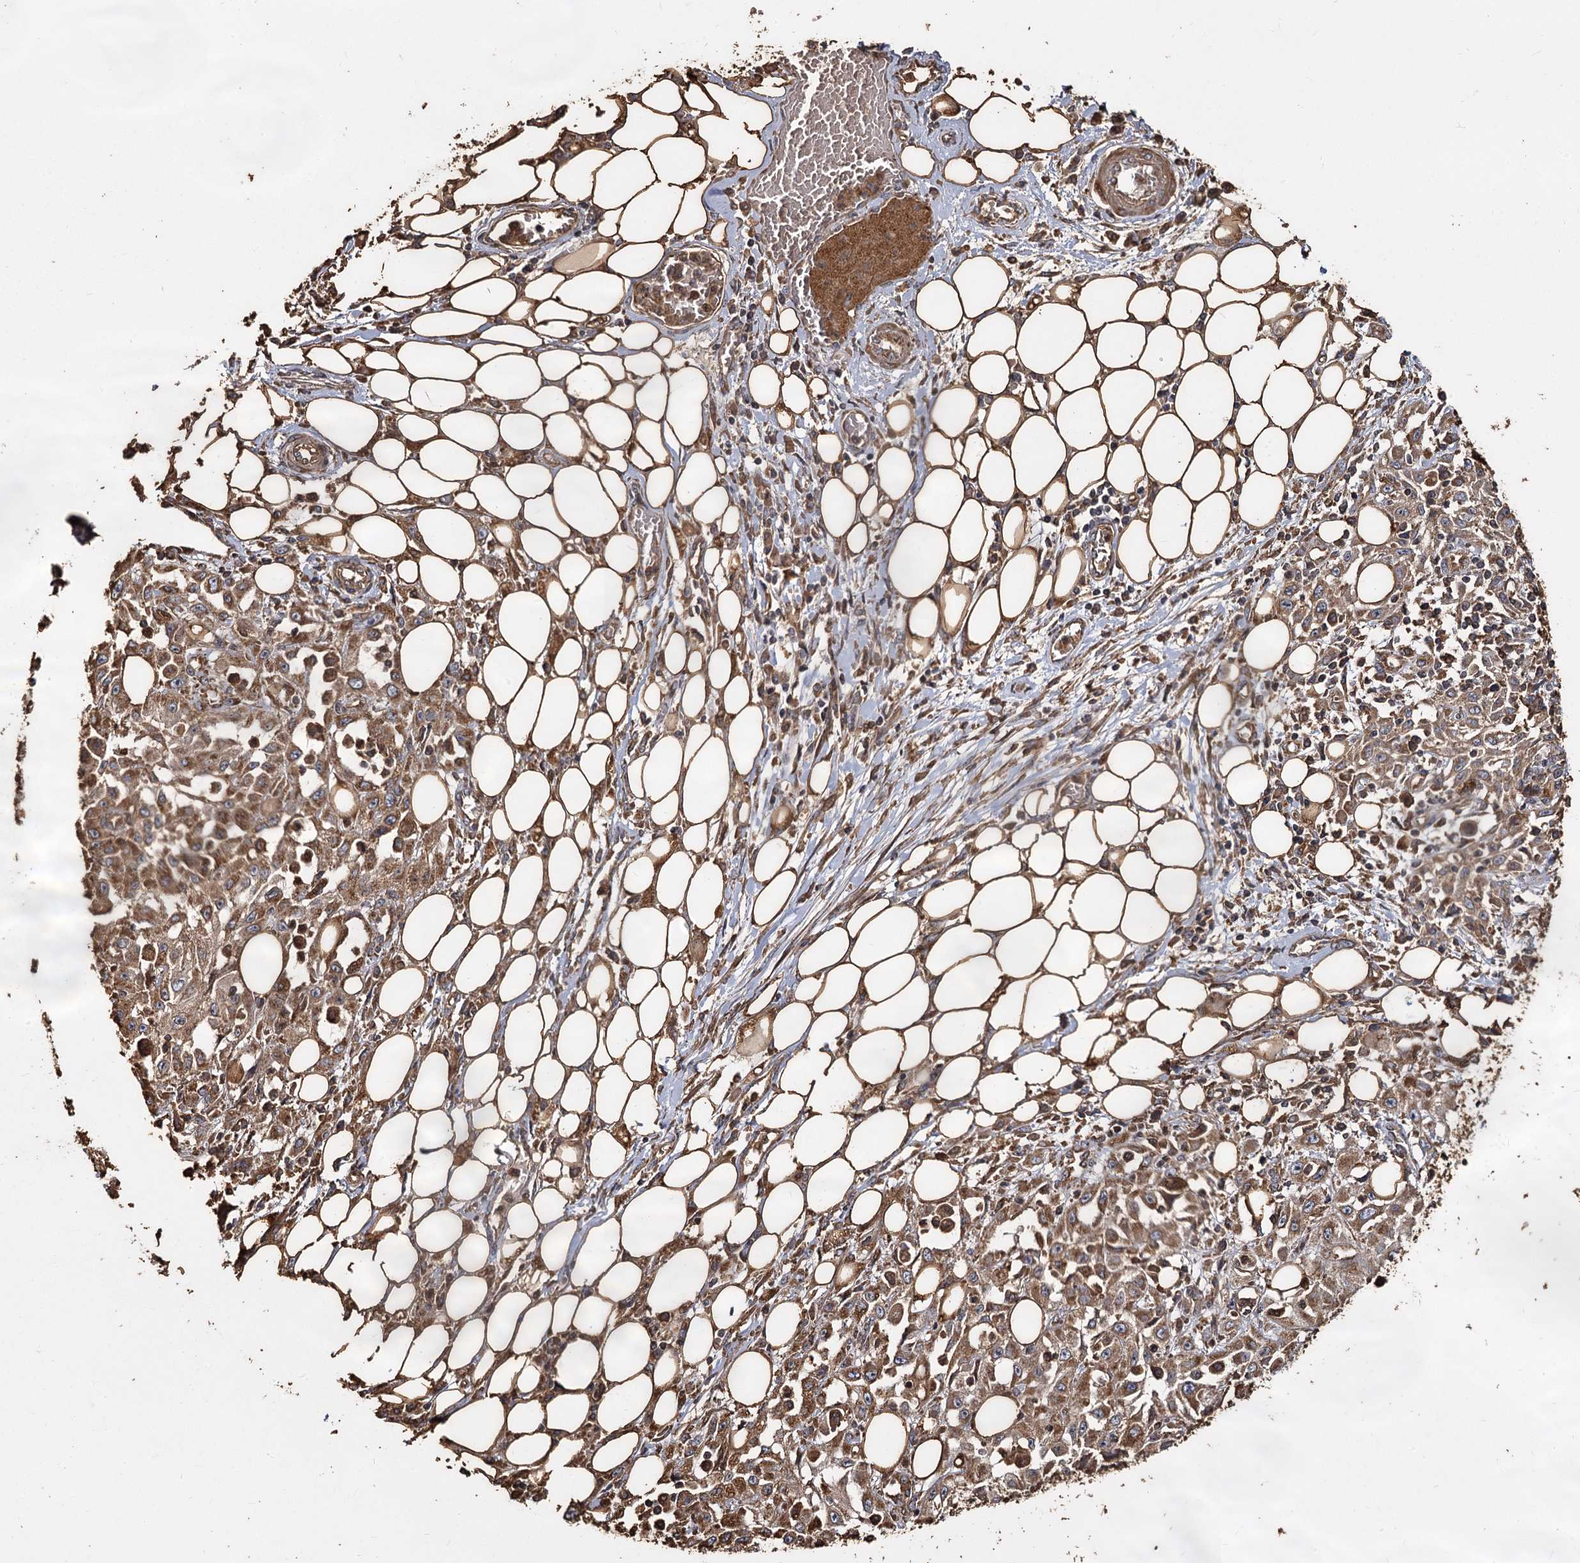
{"staining": {"intensity": "moderate", "quantity": ">75%", "location": "cytoplasmic/membranous"}, "tissue": "skin cancer", "cell_type": "Tumor cells", "image_type": "cancer", "snomed": [{"axis": "morphology", "description": "Squamous cell carcinoma, NOS"}, {"axis": "morphology", "description": "Squamous cell carcinoma, metastatic, NOS"}, {"axis": "topography", "description": "Skin"}, {"axis": "topography", "description": "Lymph node"}], "caption": "Human skin cancer stained for a protein (brown) demonstrates moderate cytoplasmic/membranous positive staining in about >75% of tumor cells.", "gene": "PIK3C2A", "patient": {"sex": "male", "age": 75}}